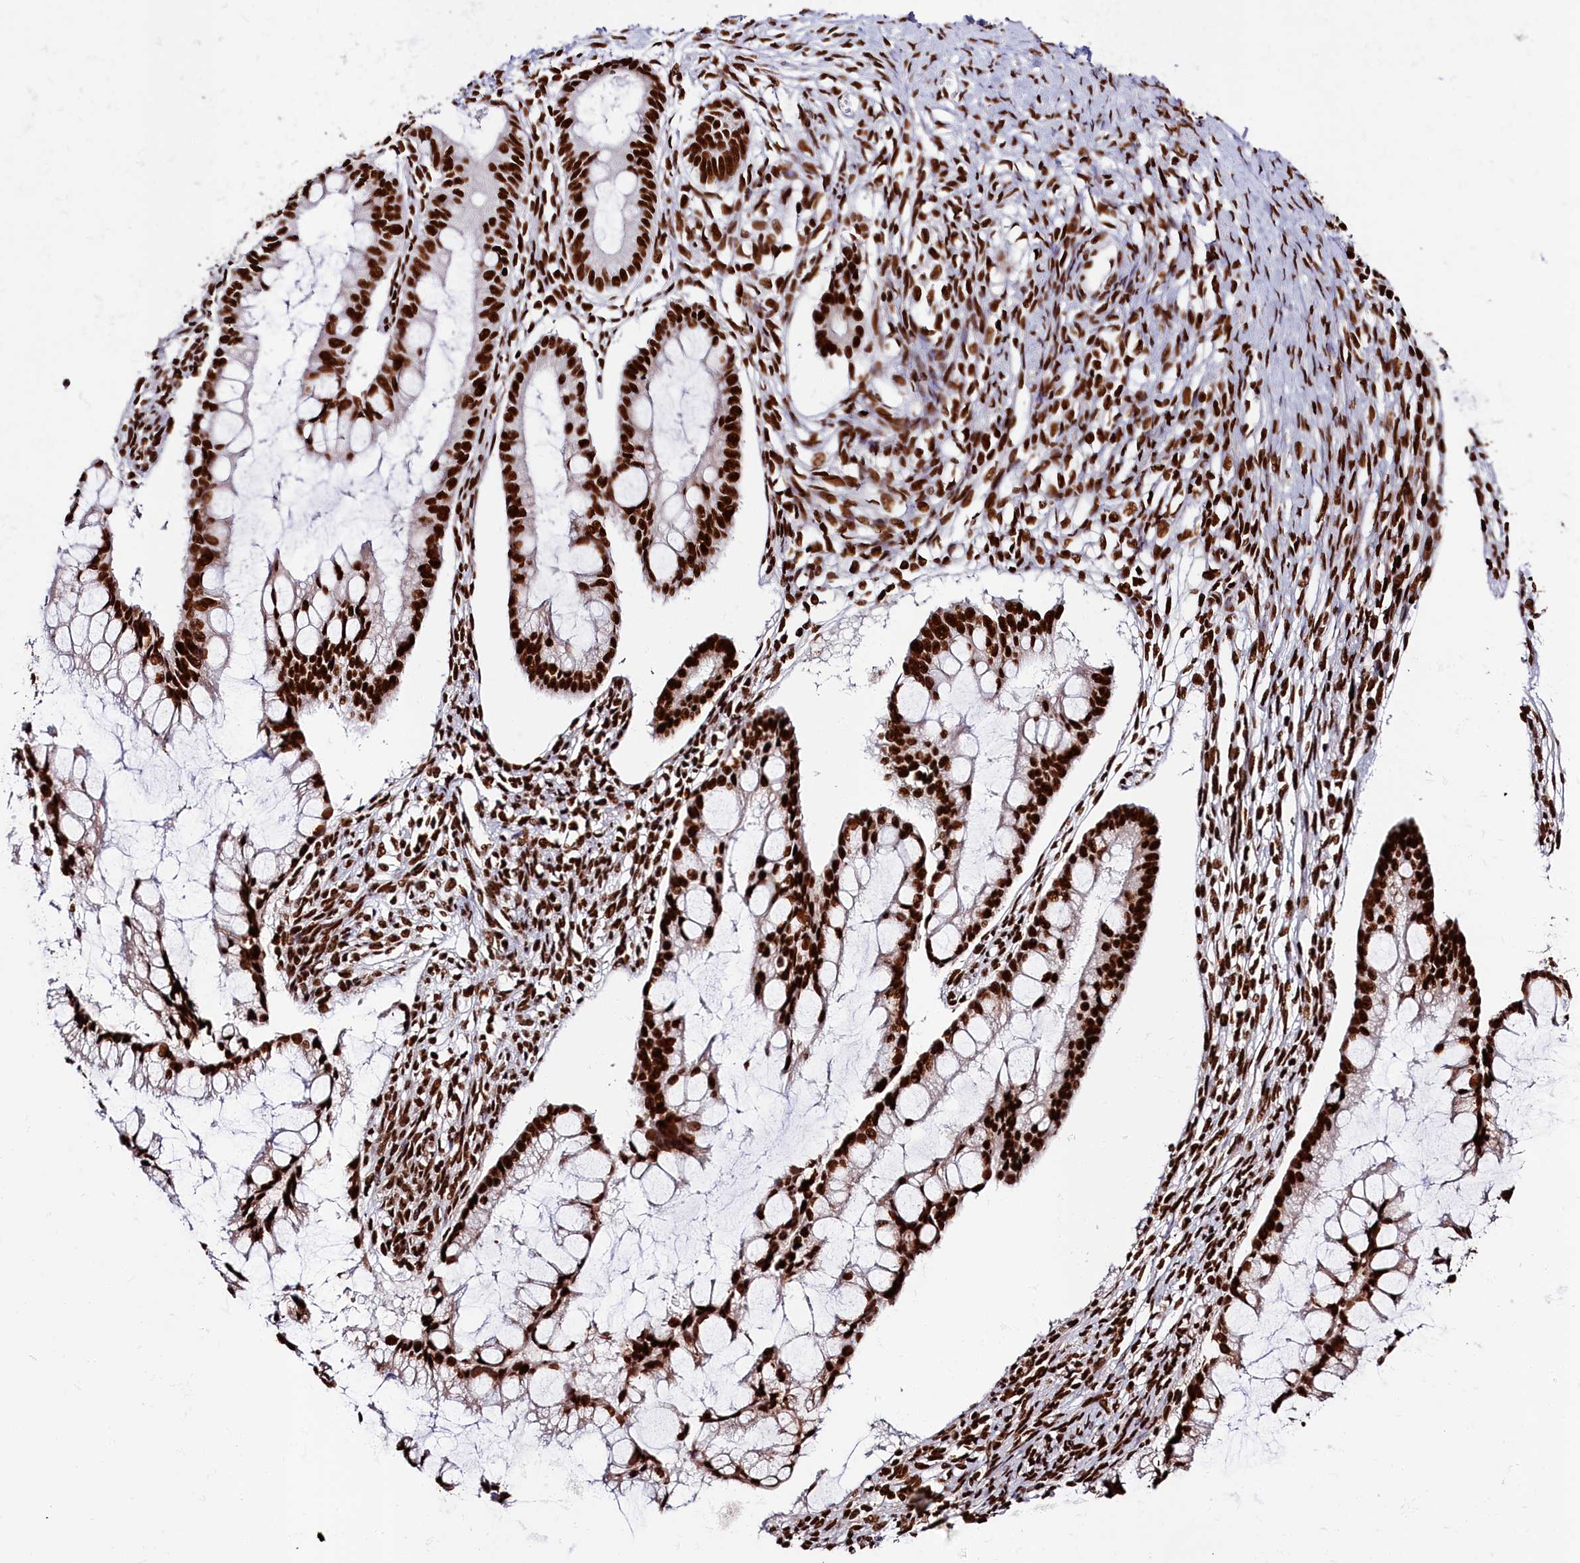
{"staining": {"intensity": "strong", "quantity": ">75%", "location": "nuclear"}, "tissue": "ovarian cancer", "cell_type": "Tumor cells", "image_type": "cancer", "snomed": [{"axis": "morphology", "description": "Cystadenocarcinoma, mucinous, NOS"}, {"axis": "topography", "description": "Ovary"}], "caption": "An image showing strong nuclear expression in approximately >75% of tumor cells in mucinous cystadenocarcinoma (ovarian), as visualized by brown immunohistochemical staining.", "gene": "SNRNP70", "patient": {"sex": "female", "age": 73}}